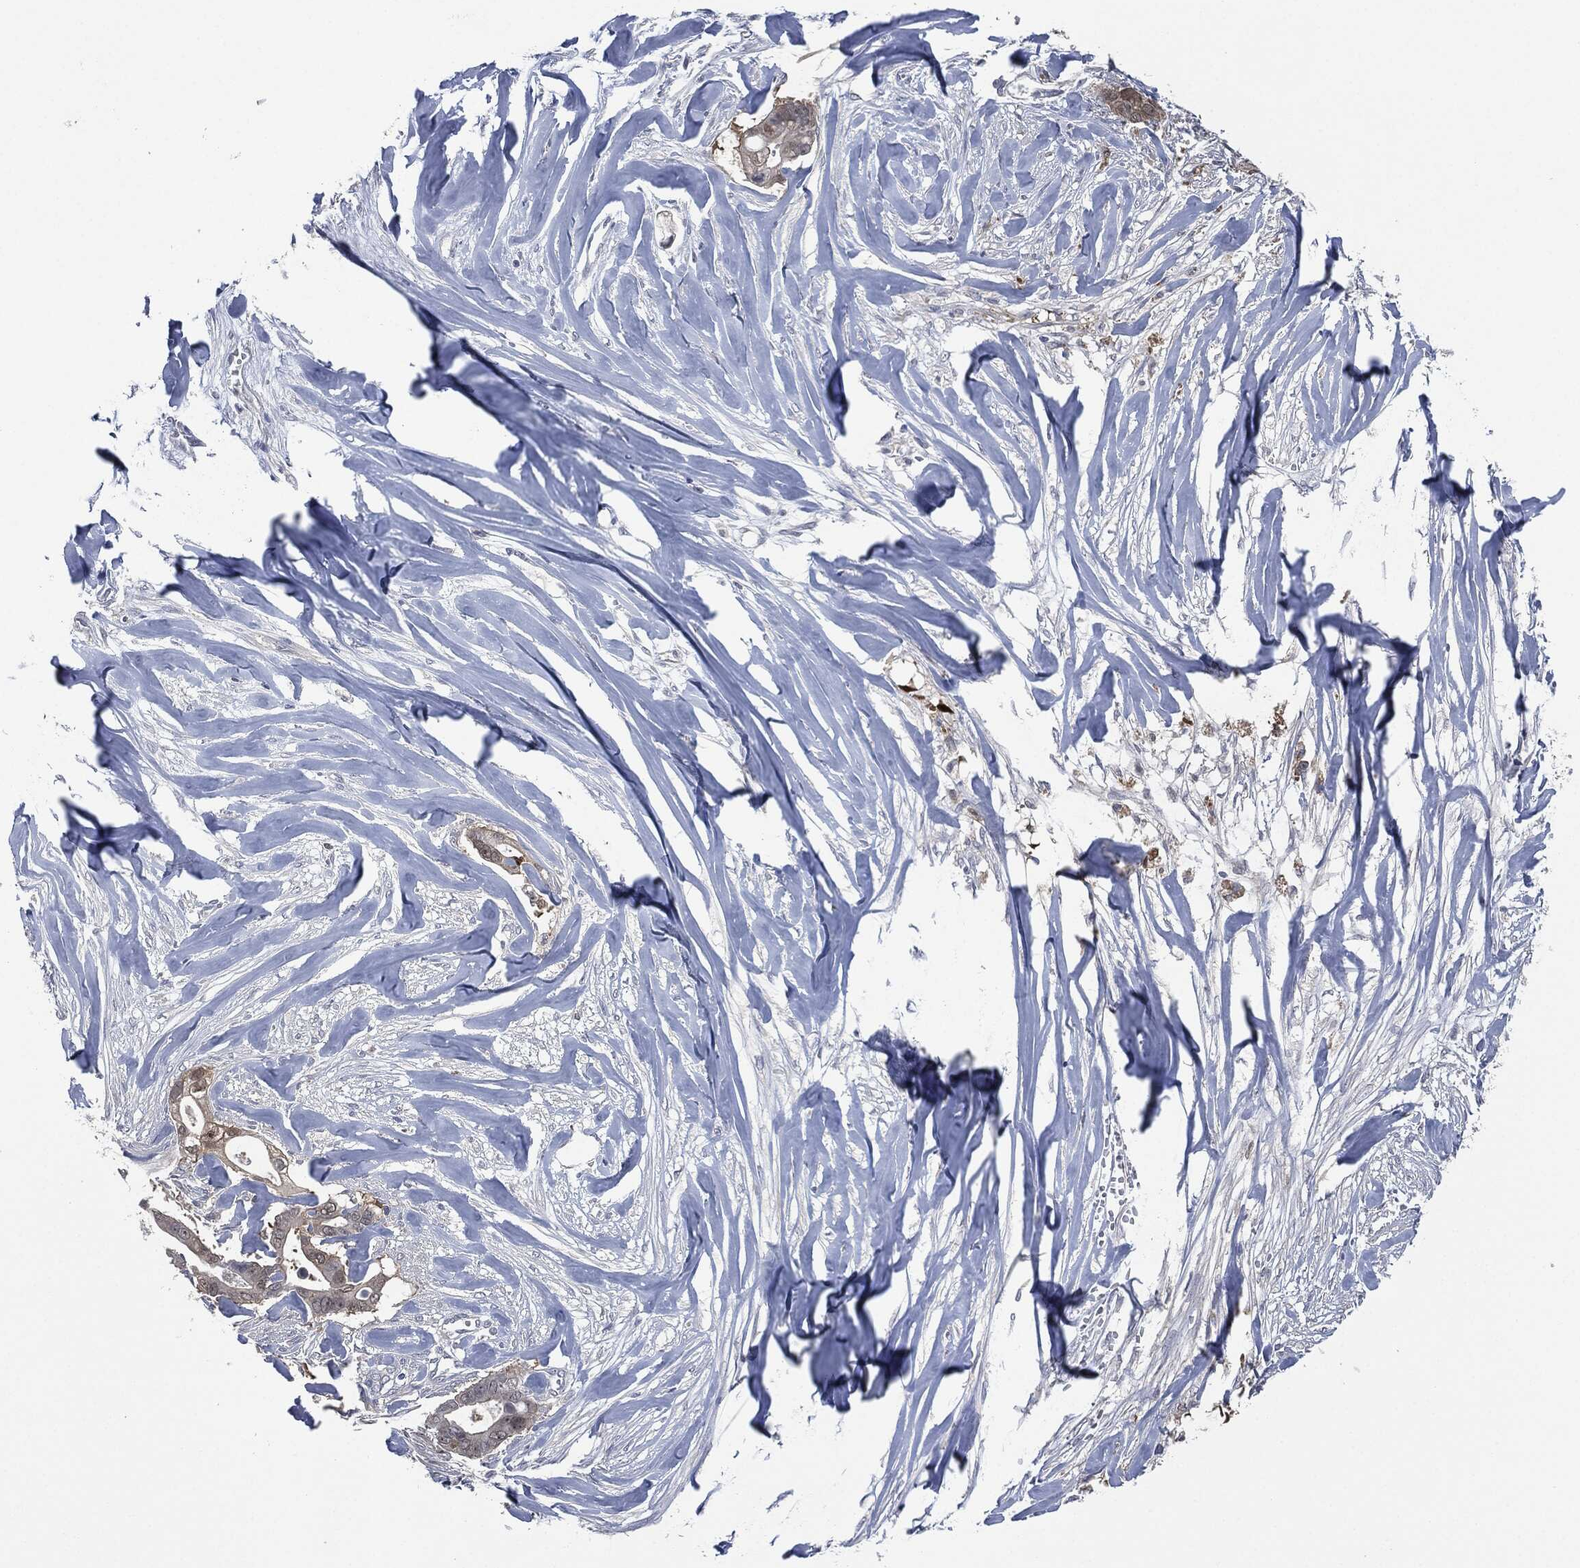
{"staining": {"intensity": "moderate", "quantity": "<25%", "location": "cytoplasmic/membranous"}, "tissue": "pancreatic cancer", "cell_type": "Tumor cells", "image_type": "cancer", "snomed": [{"axis": "morphology", "description": "Adenocarcinoma, NOS"}, {"axis": "topography", "description": "Pancreas"}], "caption": "The histopathology image displays a brown stain indicating the presence of a protein in the cytoplasmic/membranous of tumor cells in pancreatic cancer.", "gene": "IL1RN", "patient": {"sex": "male", "age": 61}}